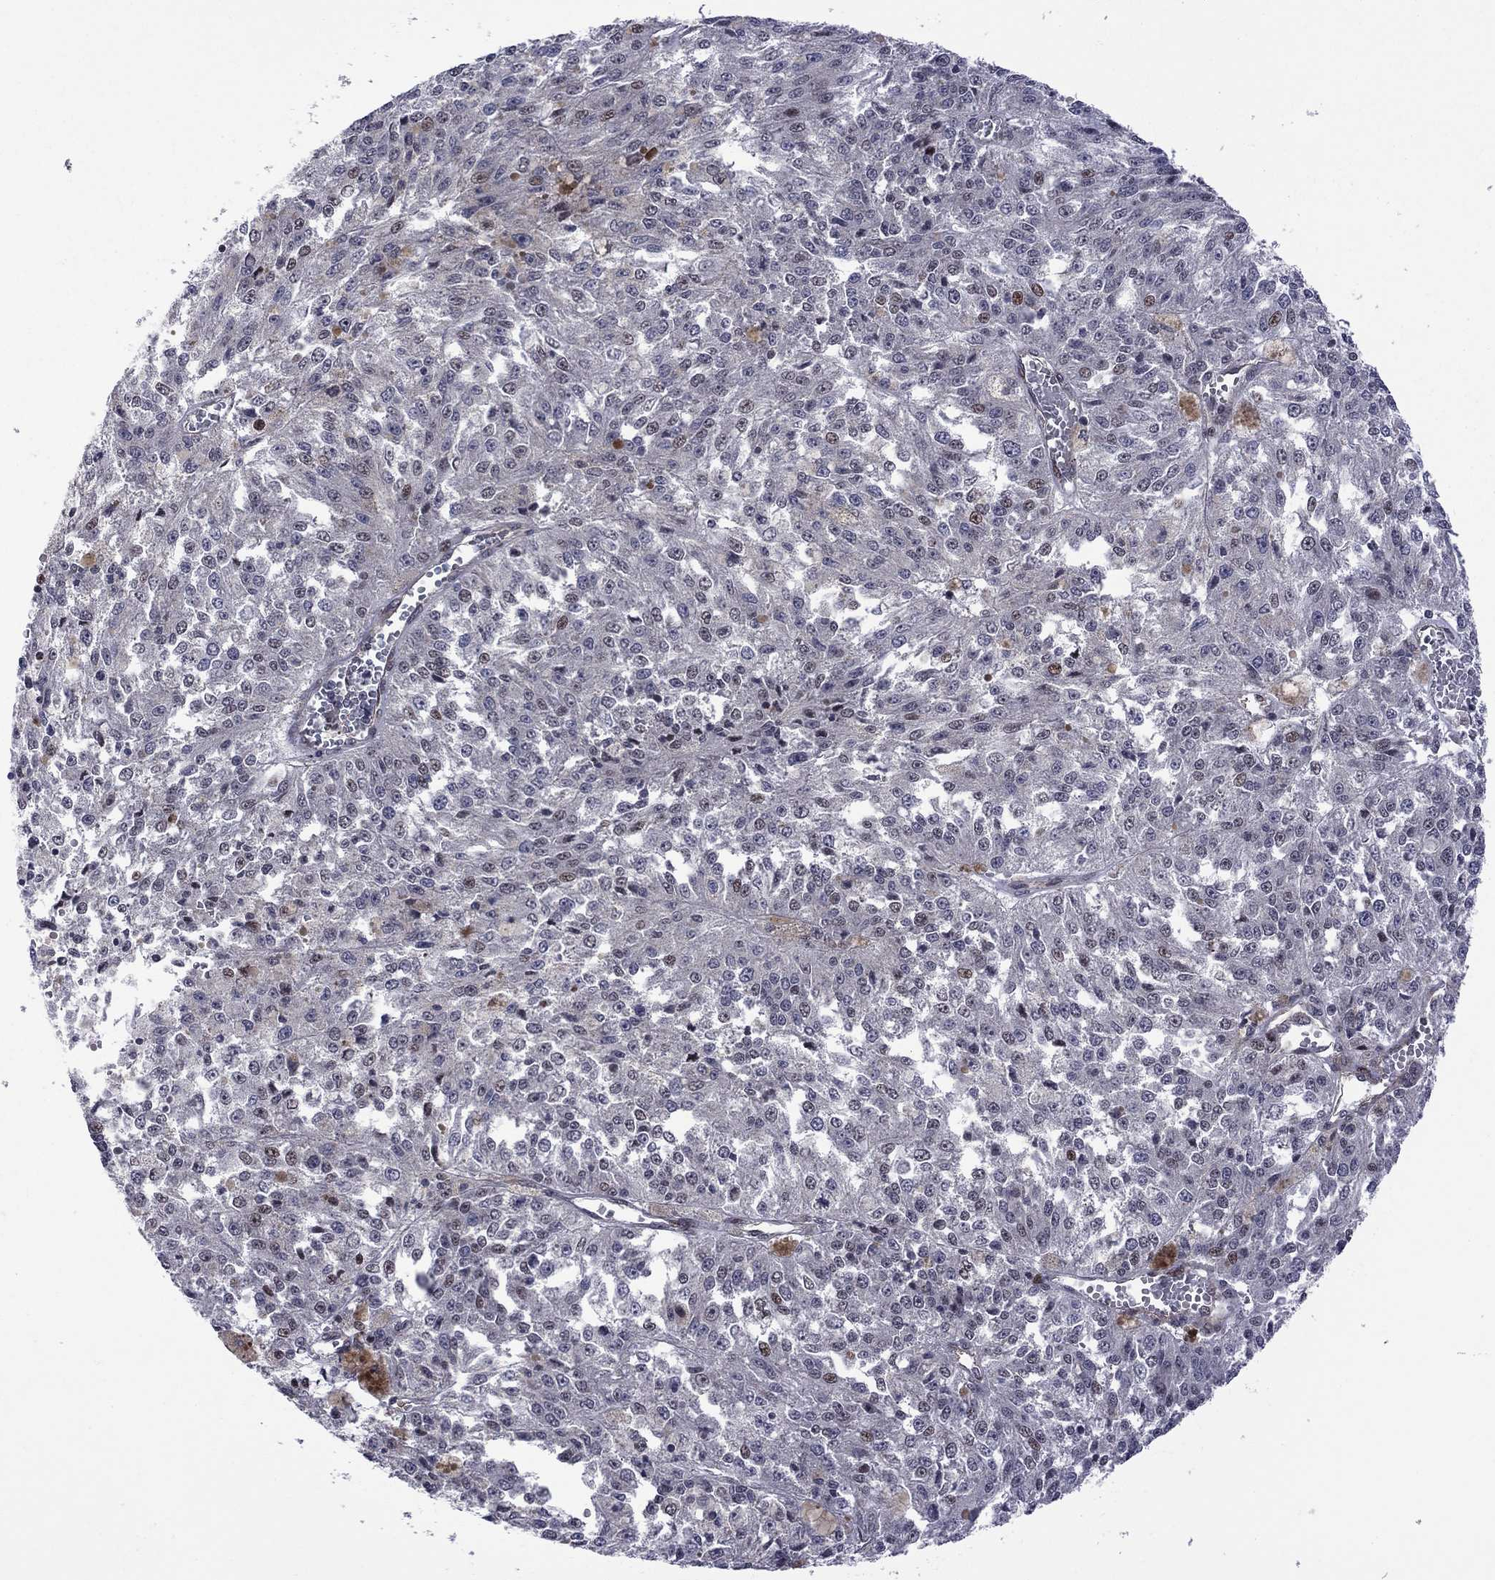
{"staining": {"intensity": "strong", "quantity": "<25%", "location": "nuclear"}, "tissue": "melanoma", "cell_type": "Tumor cells", "image_type": "cancer", "snomed": [{"axis": "morphology", "description": "Malignant melanoma, Metastatic site"}, {"axis": "topography", "description": "Lymph node"}], "caption": "This histopathology image exhibits melanoma stained with immunohistochemistry (IHC) to label a protein in brown. The nuclear of tumor cells show strong positivity for the protein. Nuclei are counter-stained blue.", "gene": "BRF1", "patient": {"sex": "female", "age": 64}}